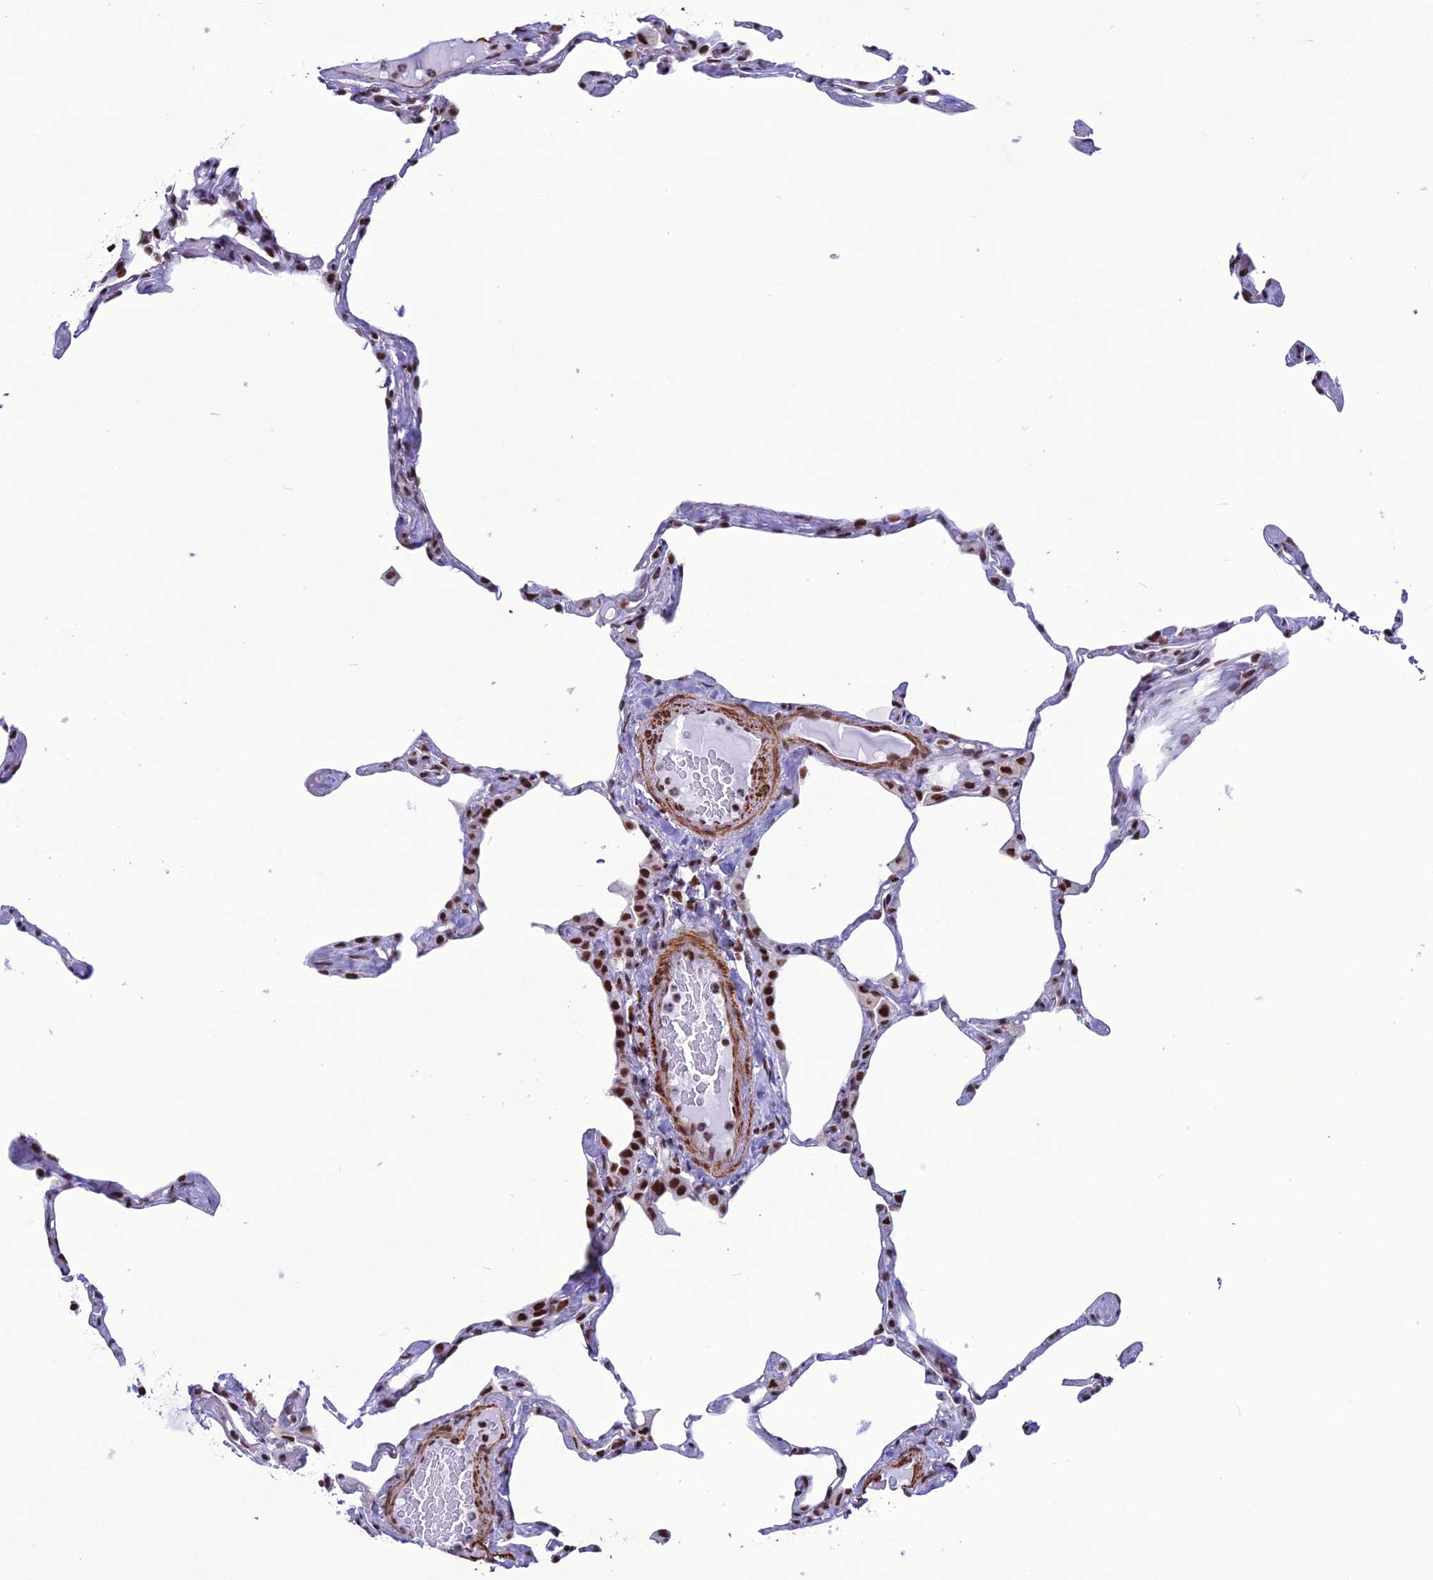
{"staining": {"intensity": "moderate", "quantity": "25%-75%", "location": "nuclear"}, "tissue": "lung", "cell_type": "Alveolar cells", "image_type": "normal", "snomed": [{"axis": "morphology", "description": "Normal tissue, NOS"}, {"axis": "topography", "description": "Lung"}], "caption": "A medium amount of moderate nuclear expression is identified in approximately 25%-75% of alveolar cells in unremarkable lung.", "gene": "U2AF1", "patient": {"sex": "male", "age": 65}}